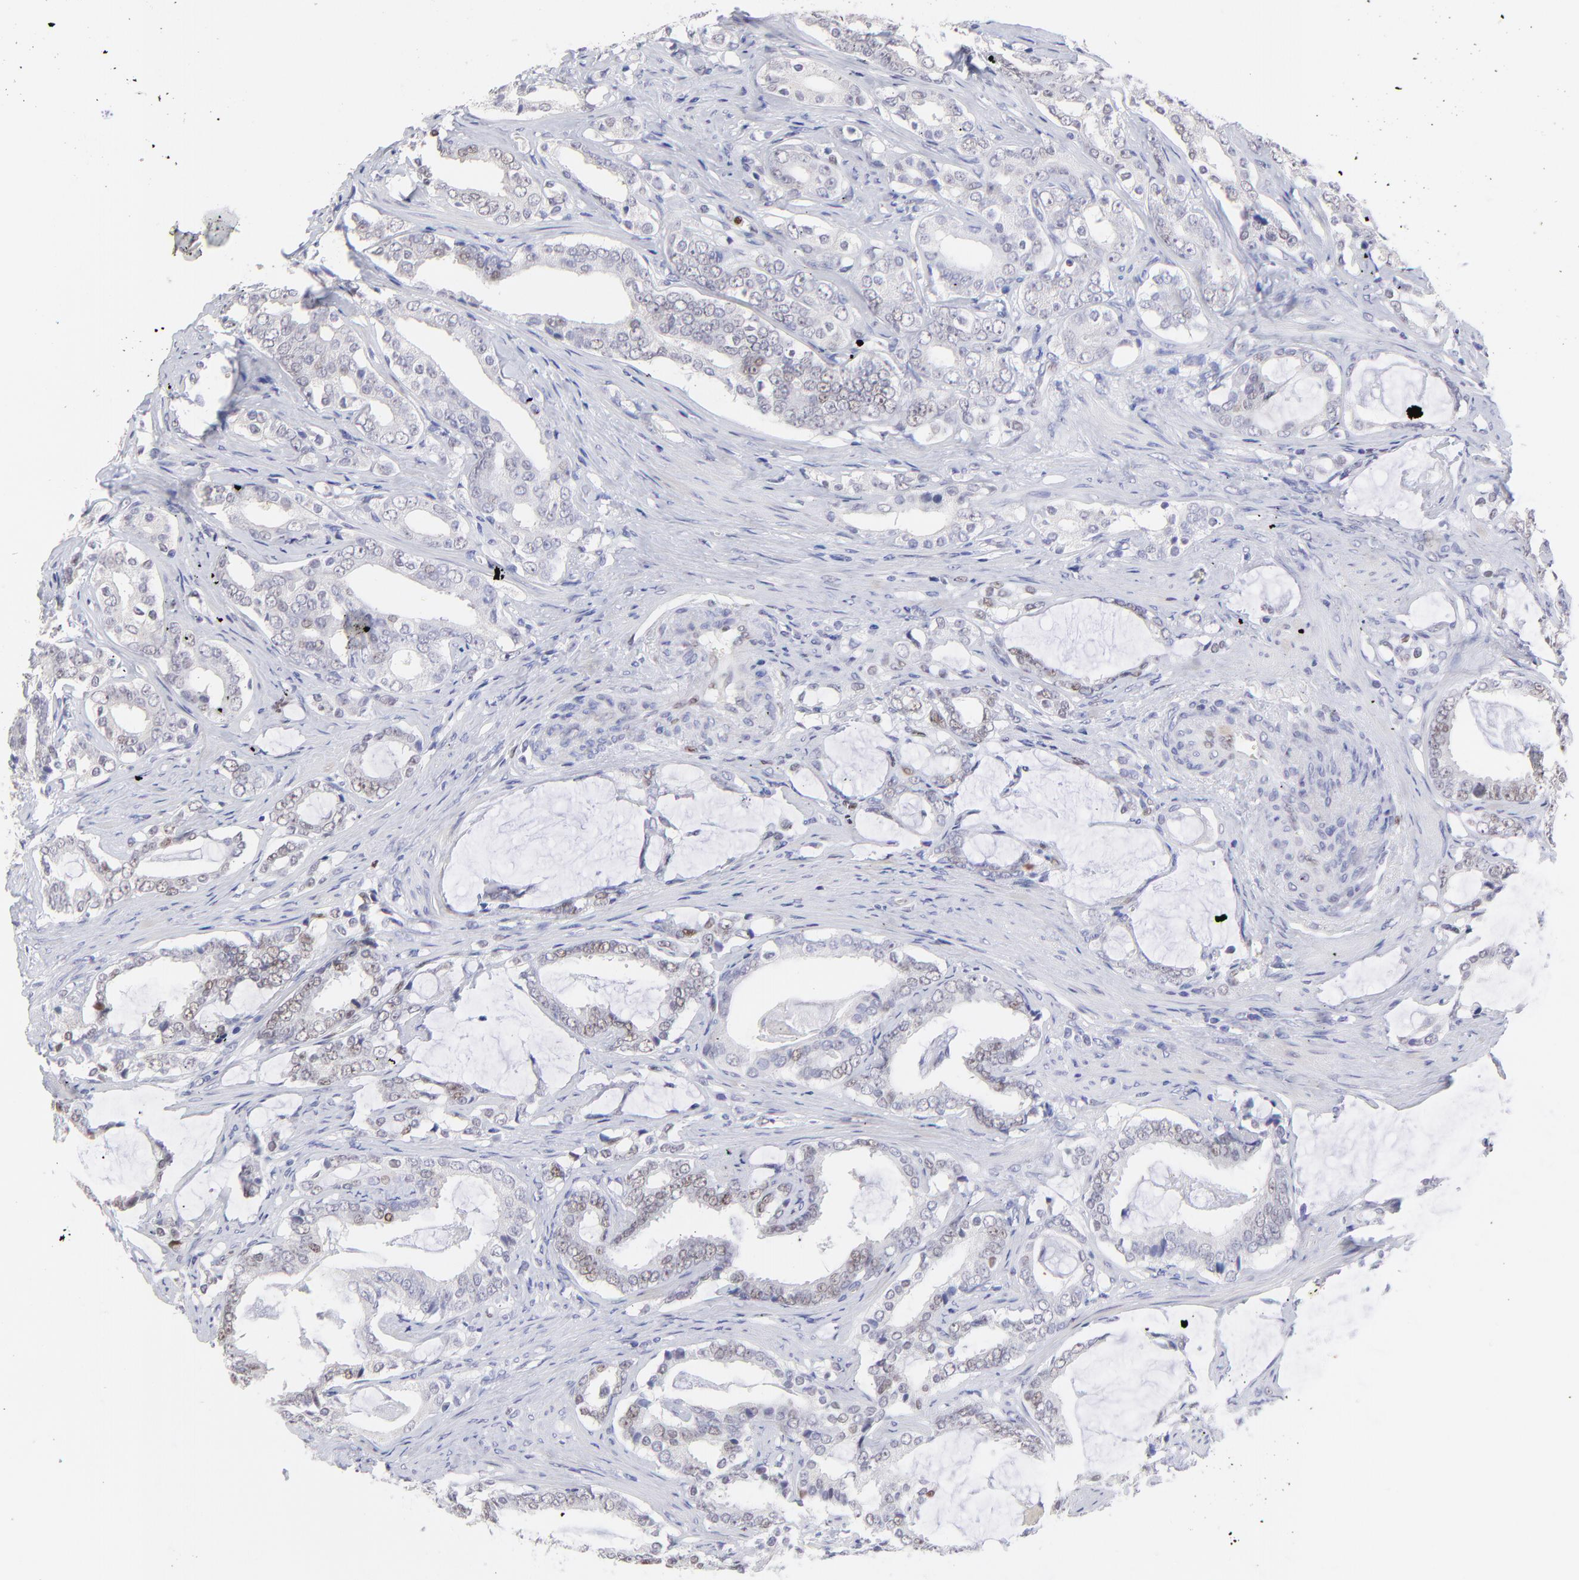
{"staining": {"intensity": "weak", "quantity": "<25%", "location": "nuclear"}, "tissue": "prostate cancer", "cell_type": "Tumor cells", "image_type": "cancer", "snomed": [{"axis": "morphology", "description": "Adenocarcinoma, Low grade"}, {"axis": "topography", "description": "Prostate"}], "caption": "The micrograph exhibits no staining of tumor cells in prostate low-grade adenocarcinoma.", "gene": "KLF4", "patient": {"sex": "male", "age": 59}}